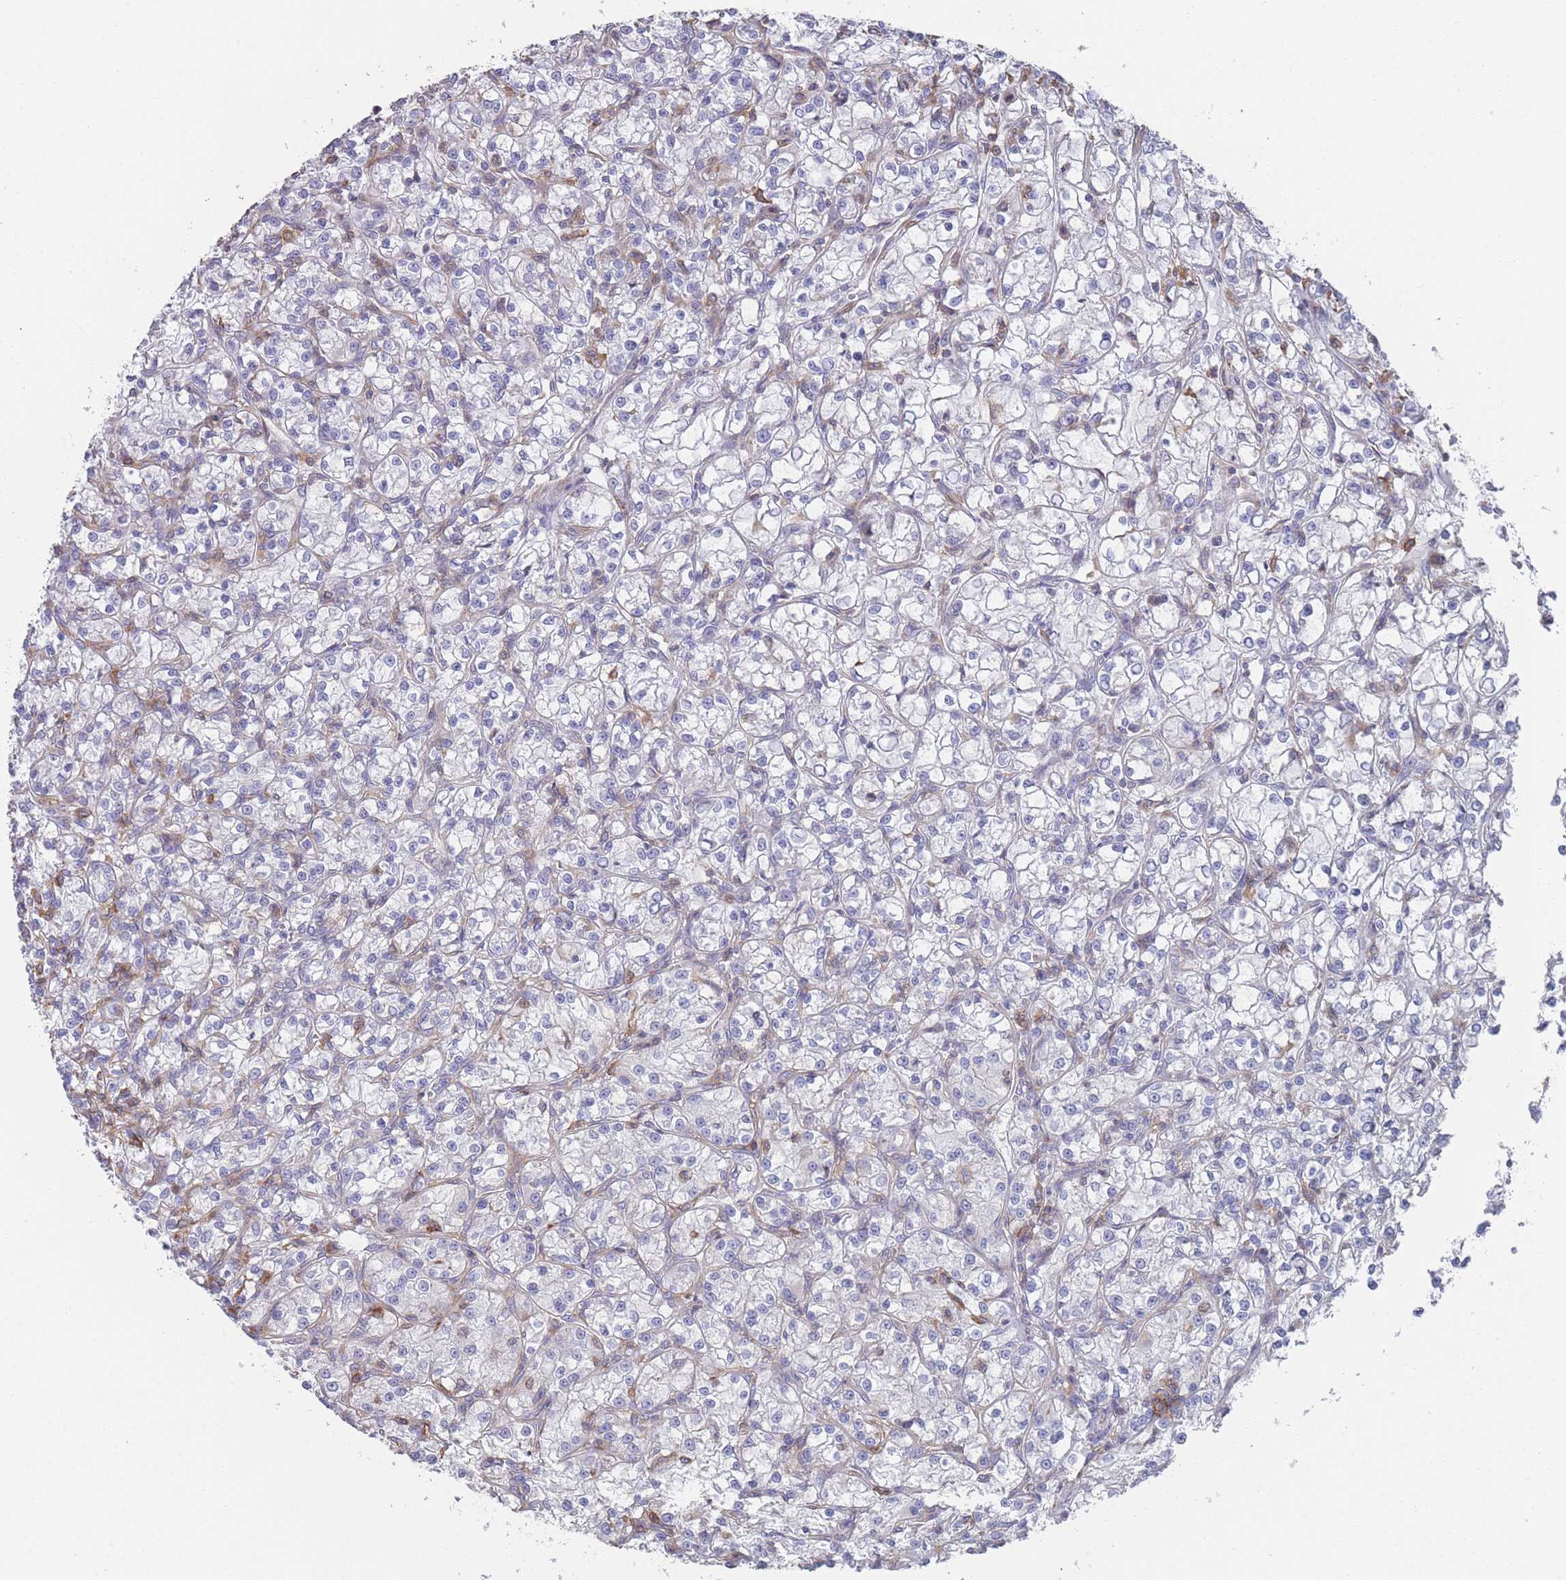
{"staining": {"intensity": "negative", "quantity": "none", "location": "none"}, "tissue": "renal cancer", "cell_type": "Tumor cells", "image_type": "cancer", "snomed": [{"axis": "morphology", "description": "Adenocarcinoma, NOS"}, {"axis": "topography", "description": "Kidney"}], "caption": "Immunohistochemistry (IHC) micrograph of human renal adenocarcinoma stained for a protein (brown), which demonstrates no staining in tumor cells.", "gene": "SCCPDH", "patient": {"sex": "female", "age": 59}}